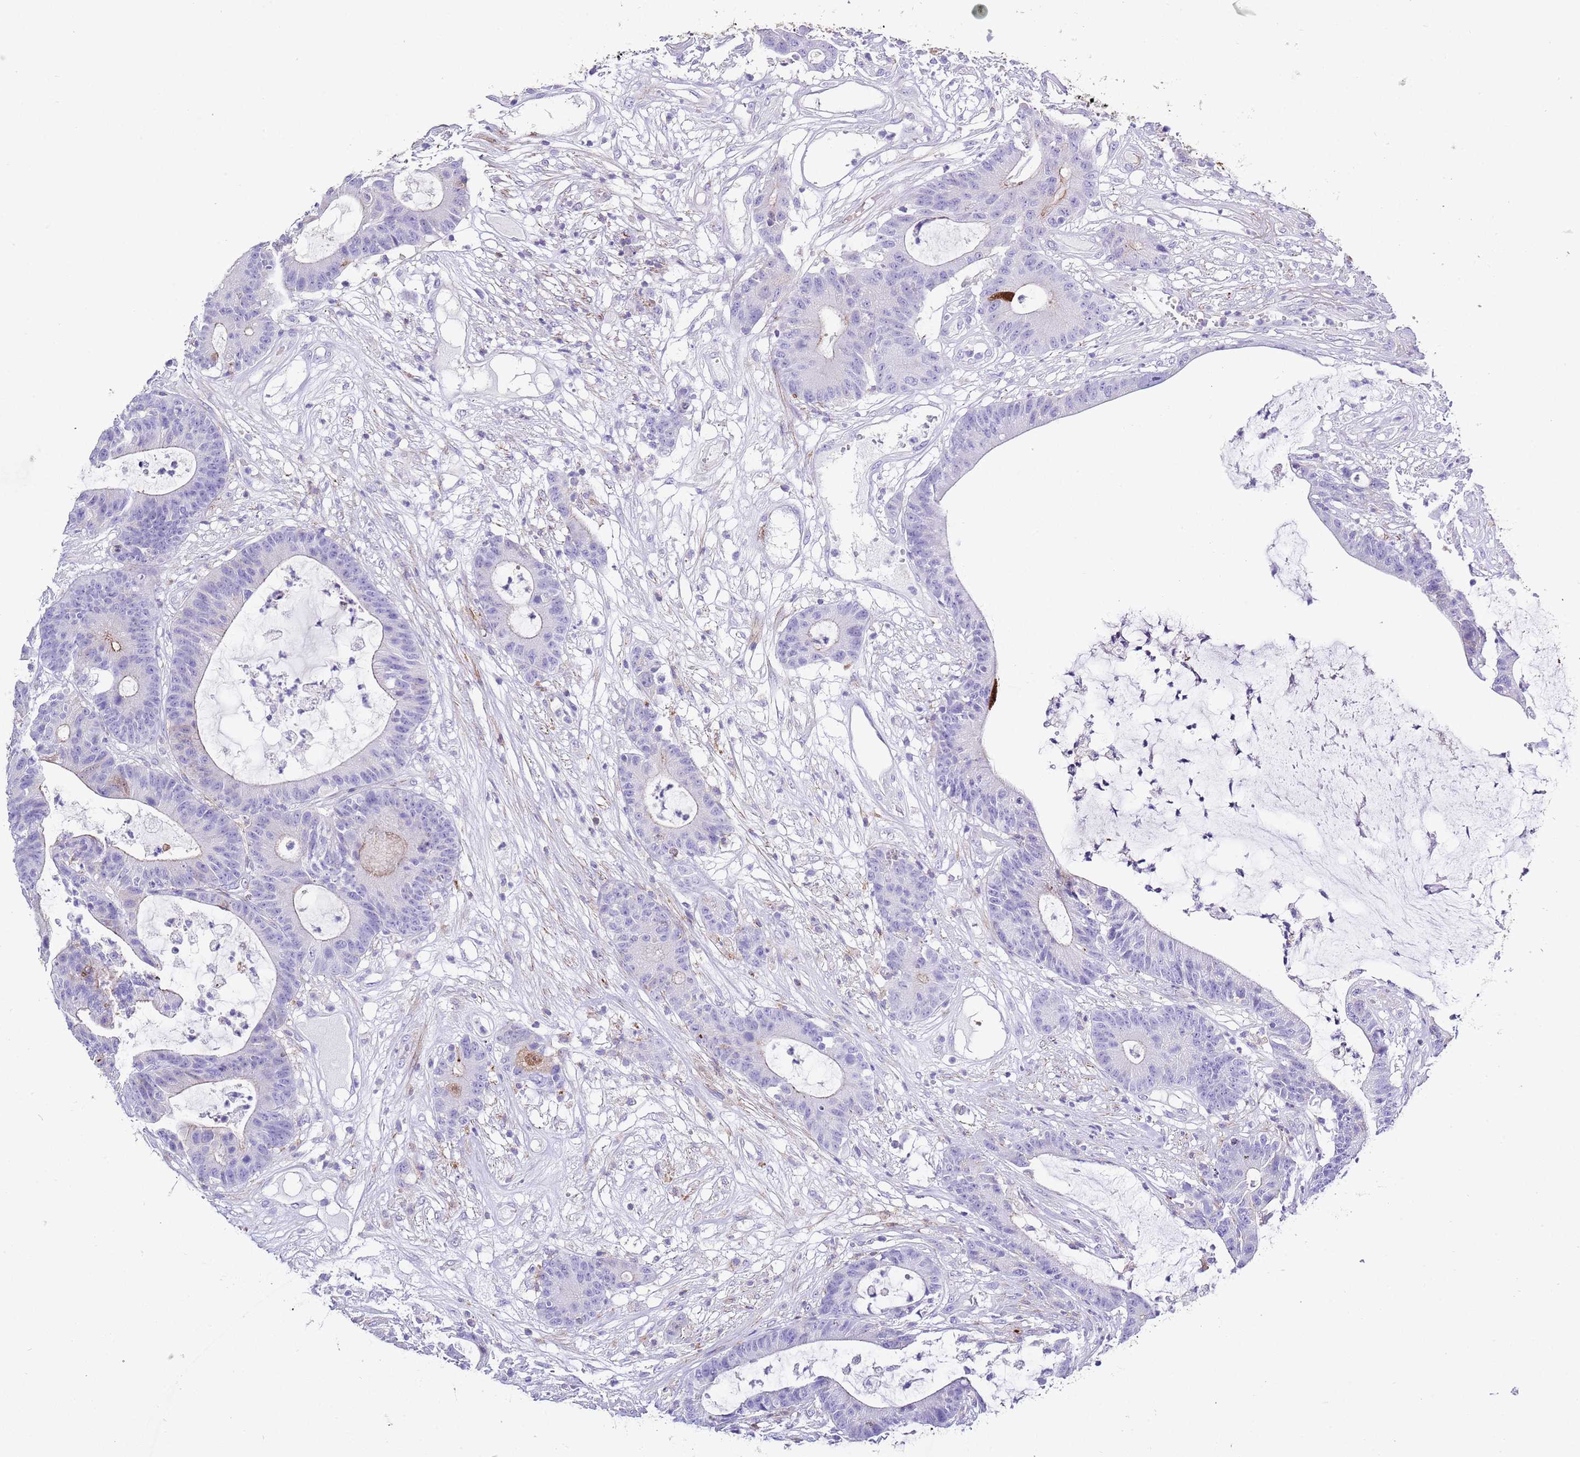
{"staining": {"intensity": "moderate", "quantity": "<25%", "location": "cytoplasmic/membranous"}, "tissue": "colorectal cancer", "cell_type": "Tumor cells", "image_type": "cancer", "snomed": [{"axis": "morphology", "description": "Adenocarcinoma, NOS"}, {"axis": "topography", "description": "Colon"}], "caption": "About <25% of tumor cells in human adenocarcinoma (colorectal) reveal moderate cytoplasmic/membranous protein staining as visualized by brown immunohistochemical staining.", "gene": "ALDH3A1", "patient": {"sex": "female", "age": 84}}